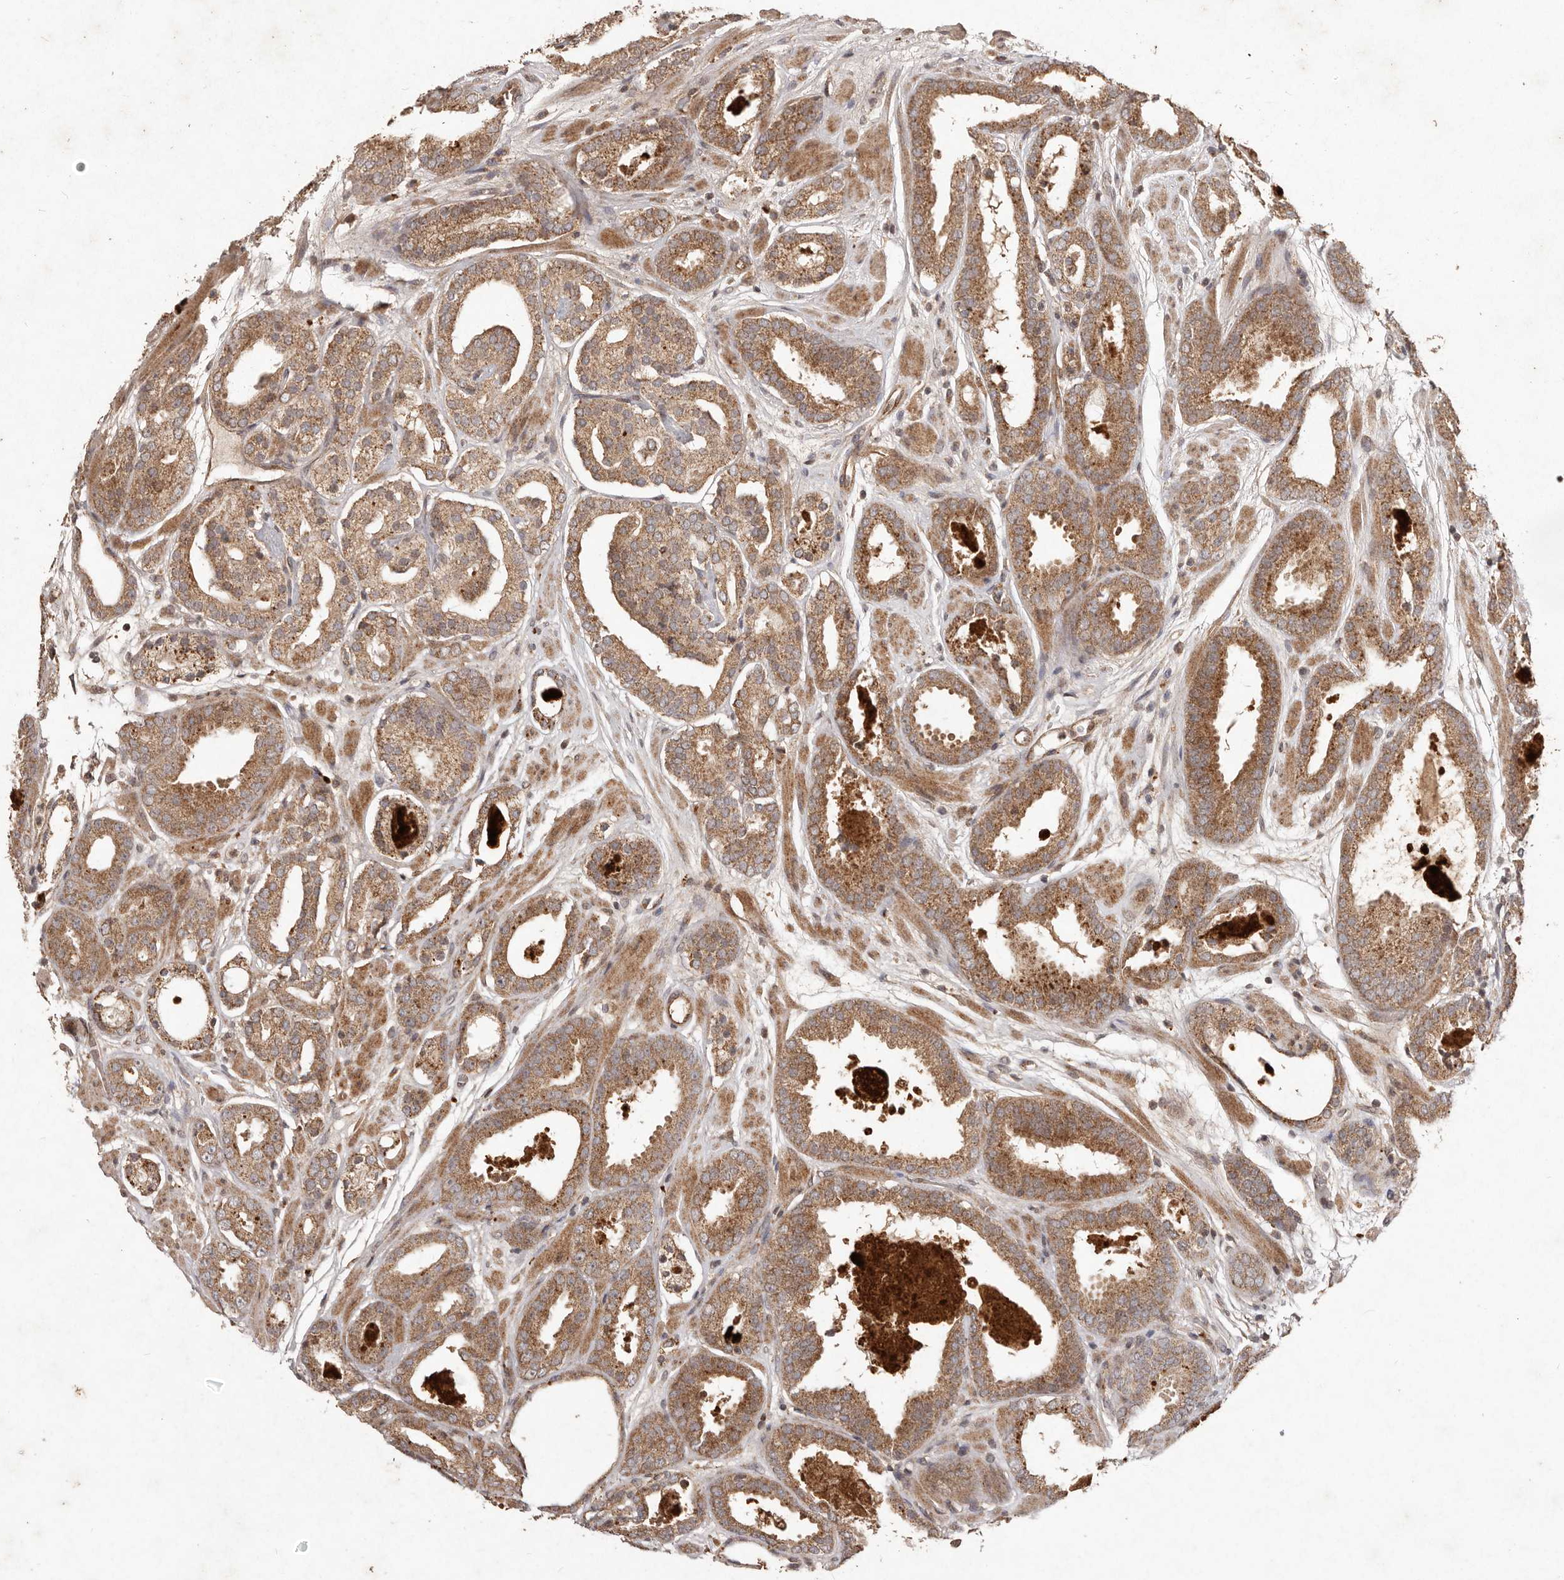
{"staining": {"intensity": "moderate", "quantity": ">75%", "location": "cytoplasmic/membranous"}, "tissue": "prostate cancer", "cell_type": "Tumor cells", "image_type": "cancer", "snomed": [{"axis": "morphology", "description": "Adenocarcinoma, Low grade"}, {"axis": "topography", "description": "Prostate"}], "caption": "Prostate cancer (adenocarcinoma (low-grade)) was stained to show a protein in brown. There is medium levels of moderate cytoplasmic/membranous positivity in about >75% of tumor cells.", "gene": "PLOD2", "patient": {"sex": "male", "age": 69}}